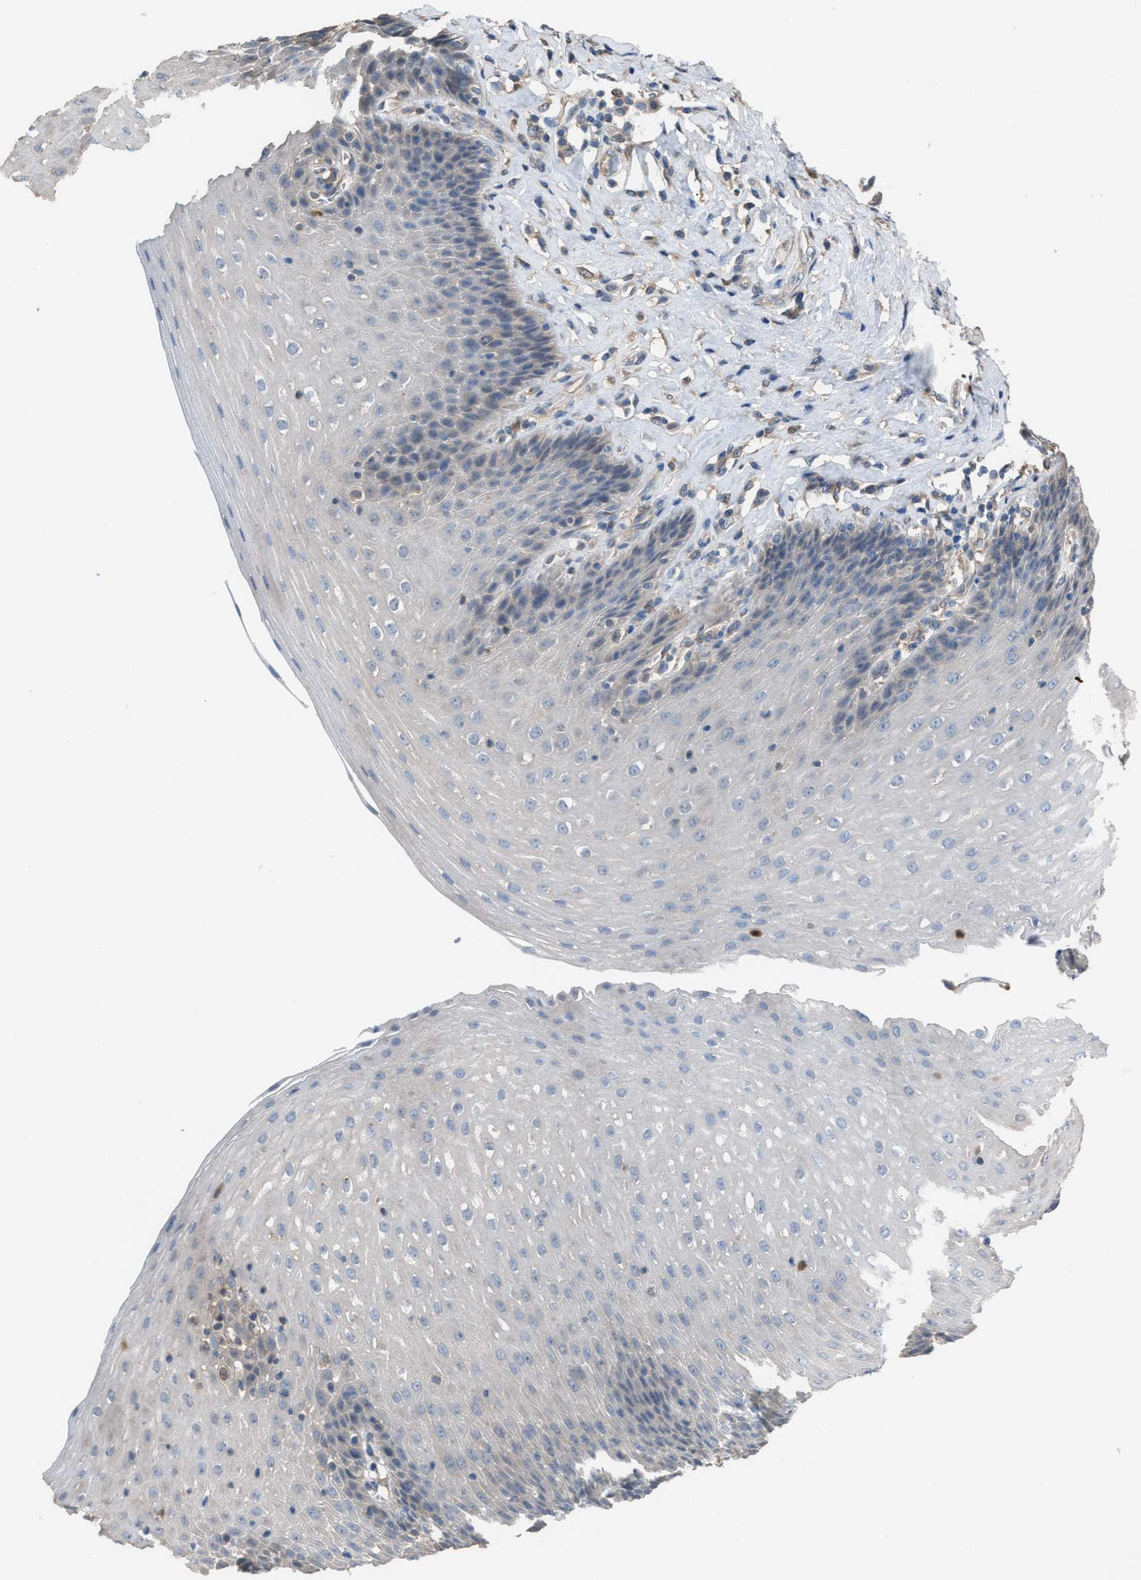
{"staining": {"intensity": "negative", "quantity": "none", "location": "none"}, "tissue": "esophagus", "cell_type": "Squamous epithelial cells", "image_type": "normal", "snomed": [{"axis": "morphology", "description": "Normal tissue, NOS"}, {"axis": "topography", "description": "Esophagus"}], "caption": "Squamous epithelial cells are negative for brown protein staining in normal esophagus. (DAB IHC with hematoxylin counter stain).", "gene": "NQO2", "patient": {"sex": "female", "age": 61}}